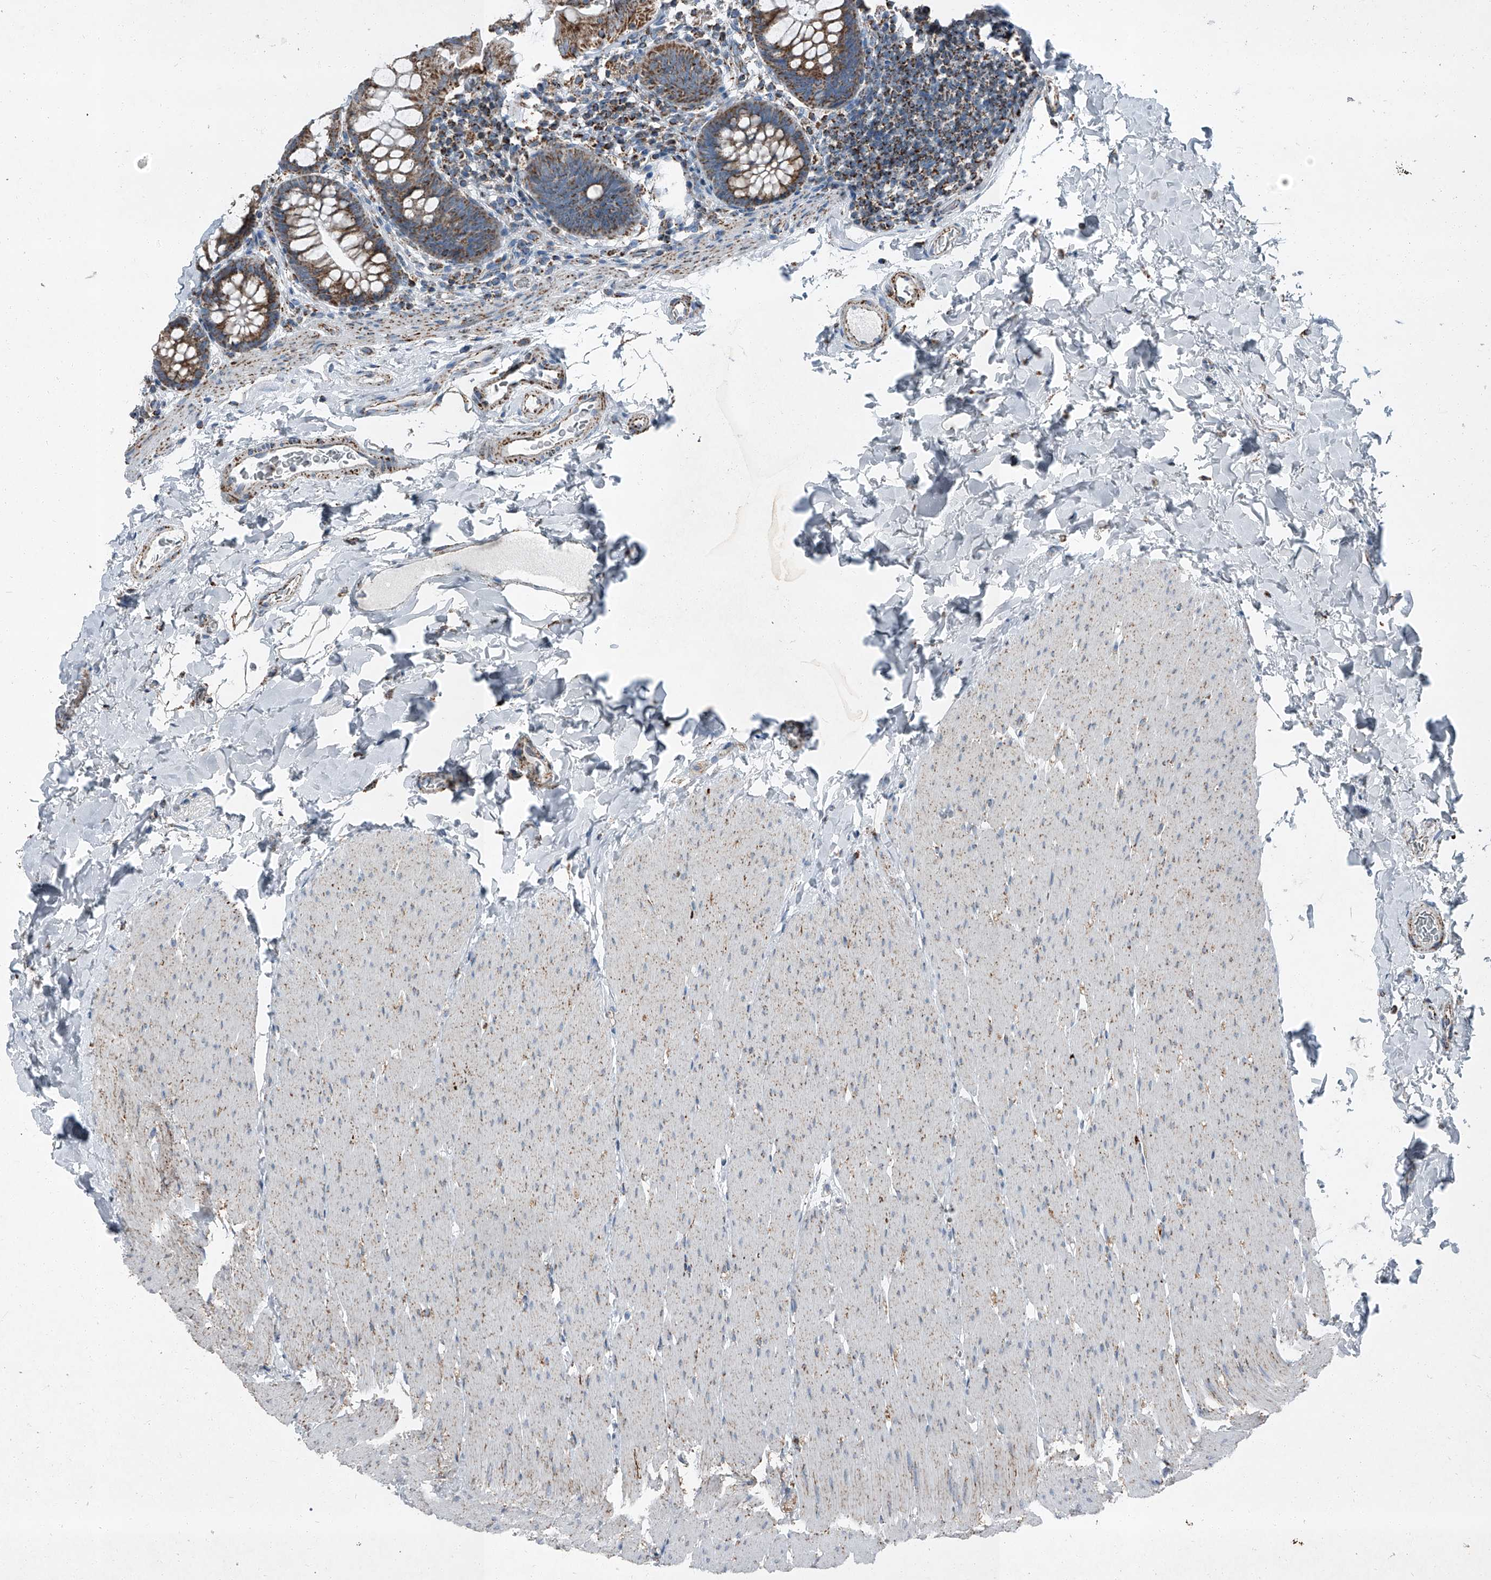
{"staining": {"intensity": "moderate", "quantity": ">75%", "location": "cytoplasmic/membranous"}, "tissue": "colon", "cell_type": "Endothelial cells", "image_type": "normal", "snomed": [{"axis": "morphology", "description": "Normal tissue, NOS"}, {"axis": "topography", "description": "Colon"}], "caption": "Brown immunohistochemical staining in benign human colon reveals moderate cytoplasmic/membranous staining in about >75% of endothelial cells. (IHC, brightfield microscopy, high magnification).", "gene": "CHRNA7", "patient": {"sex": "female", "age": 62}}